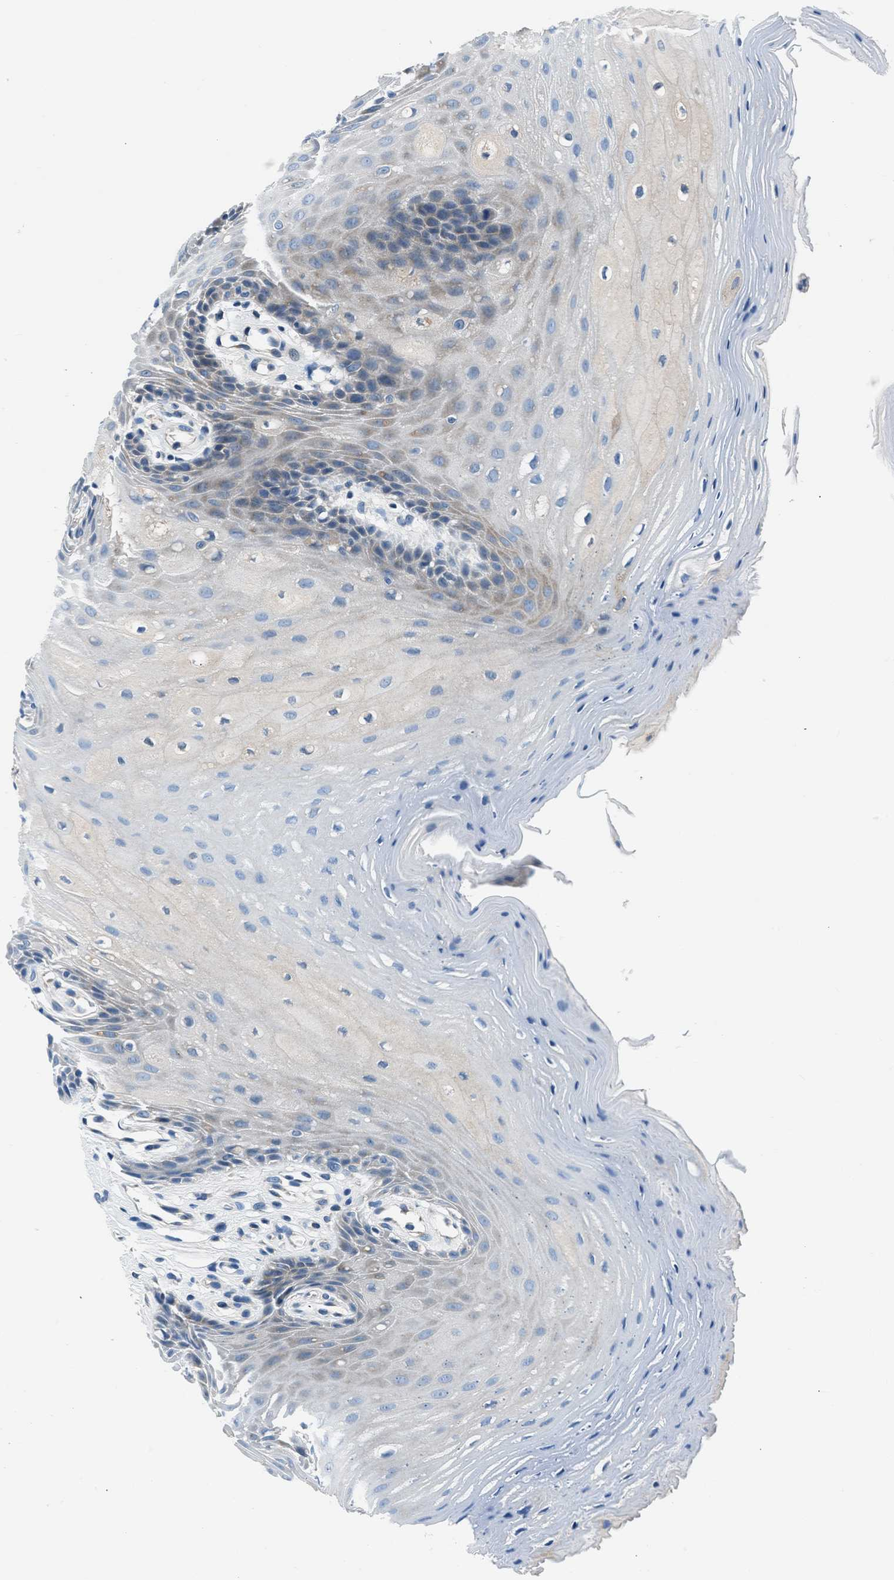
{"staining": {"intensity": "weak", "quantity": "<25%", "location": "cytoplasmic/membranous"}, "tissue": "oral mucosa", "cell_type": "Squamous epithelial cells", "image_type": "normal", "snomed": [{"axis": "morphology", "description": "Normal tissue, NOS"}, {"axis": "morphology", "description": "Squamous cell carcinoma, NOS"}, {"axis": "topography", "description": "Oral tissue"}, {"axis": "topography", "description": "Head-Neck"}], "caption": "The photomicrograph exhibits no staining of squamous epithelial cells in normal oral mucosa. Nuclei are stained in blue.", "gene": "SLC38A6", "patient": {"sex": "male", "age": 71}}